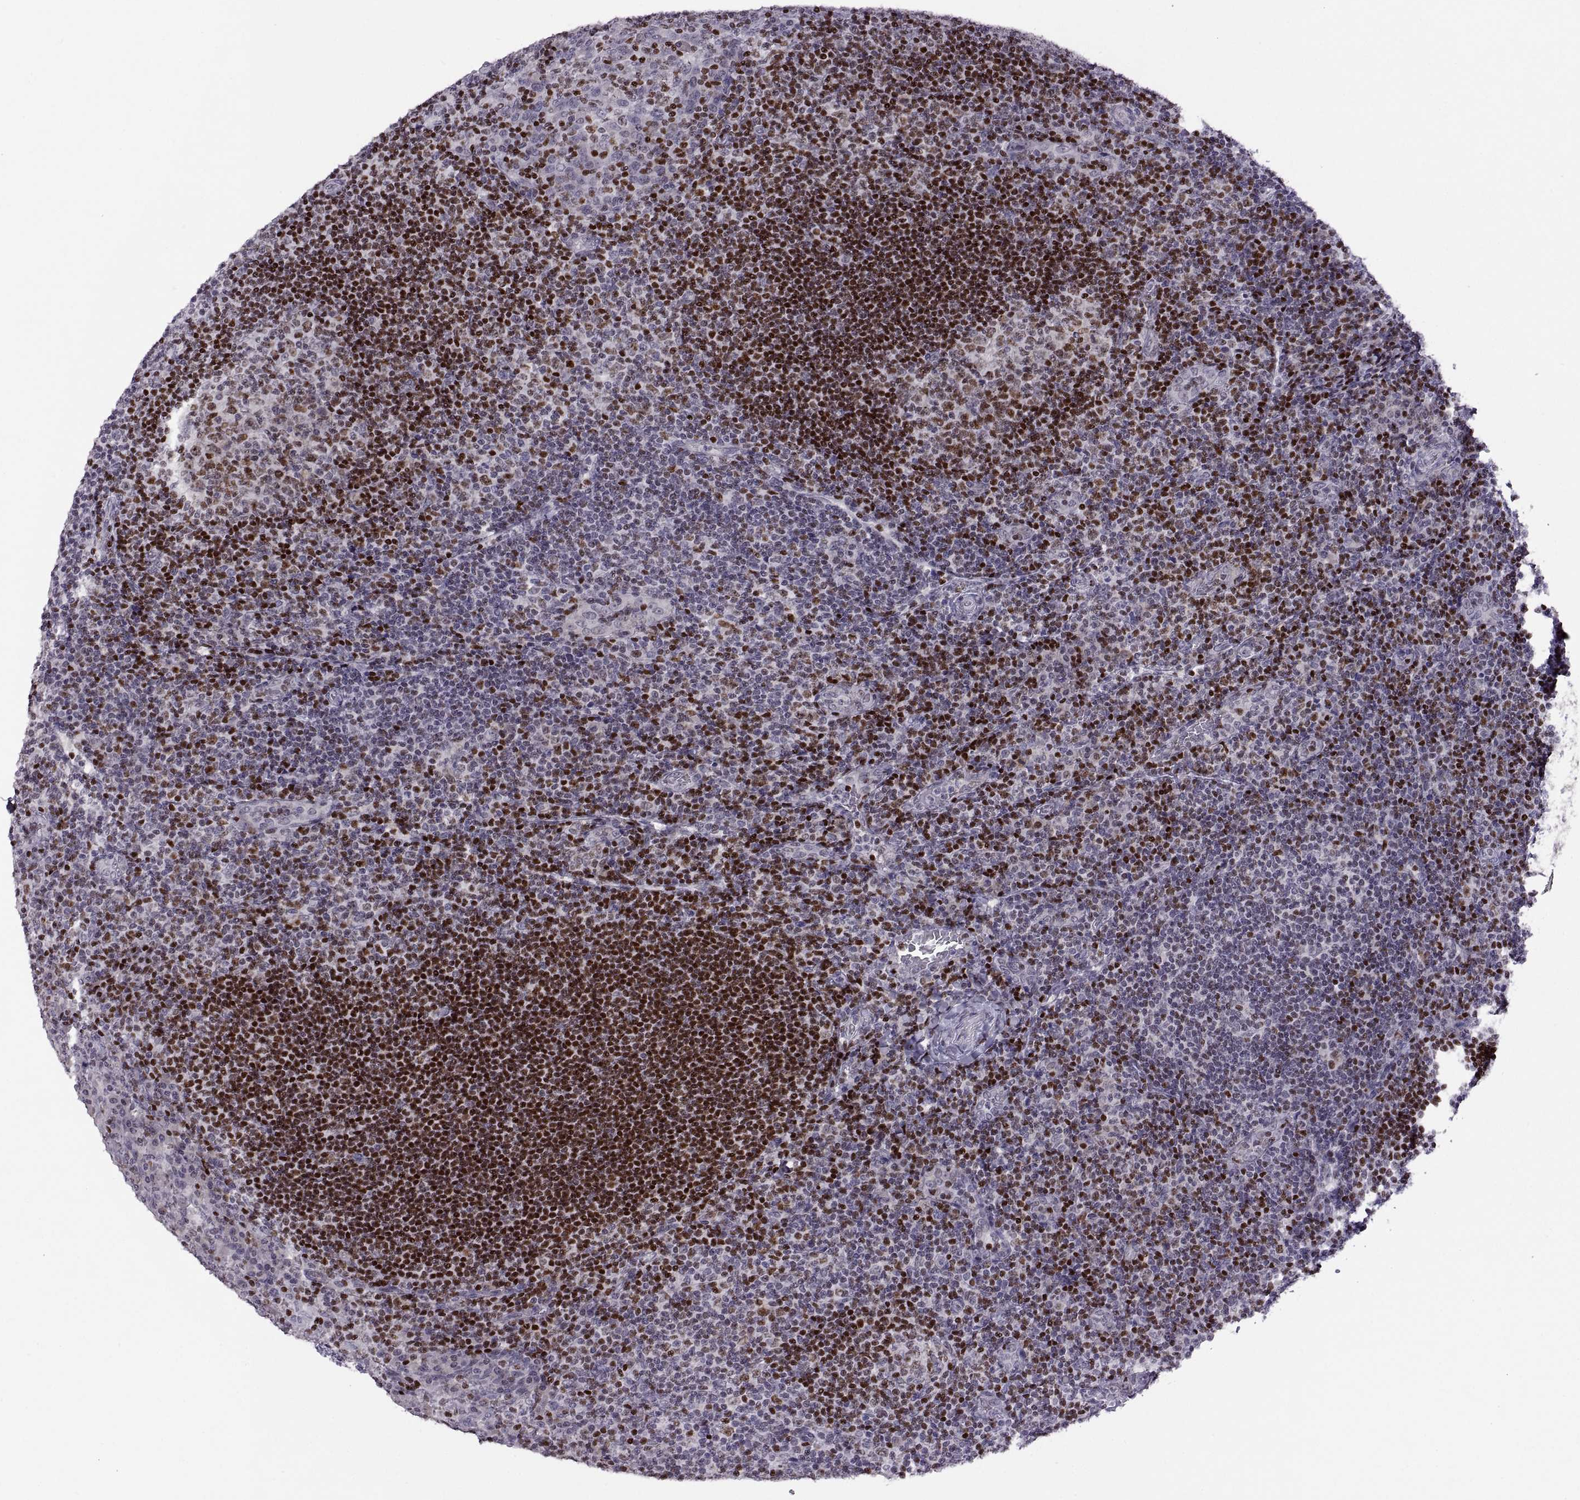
{"staining": {"intensity": "strong", "quantity": ">75%", "location": "nuclear"}, "tissue": "tonsil", "cell_type": "Germinal center cells", "image_type": "normal", "snomed": [{"axis": "morphology", "description": "Normal tissue, NOS"}, {"axis": "topography", "description": "Tonsil"}], "caption": "Brown immunohistochemical staining in benign tonsil displays strong nuclear staining in approximately >75% of germinal center cells.", "gene": "NEK2", "patient": {"sex": "male", "age": 17}}